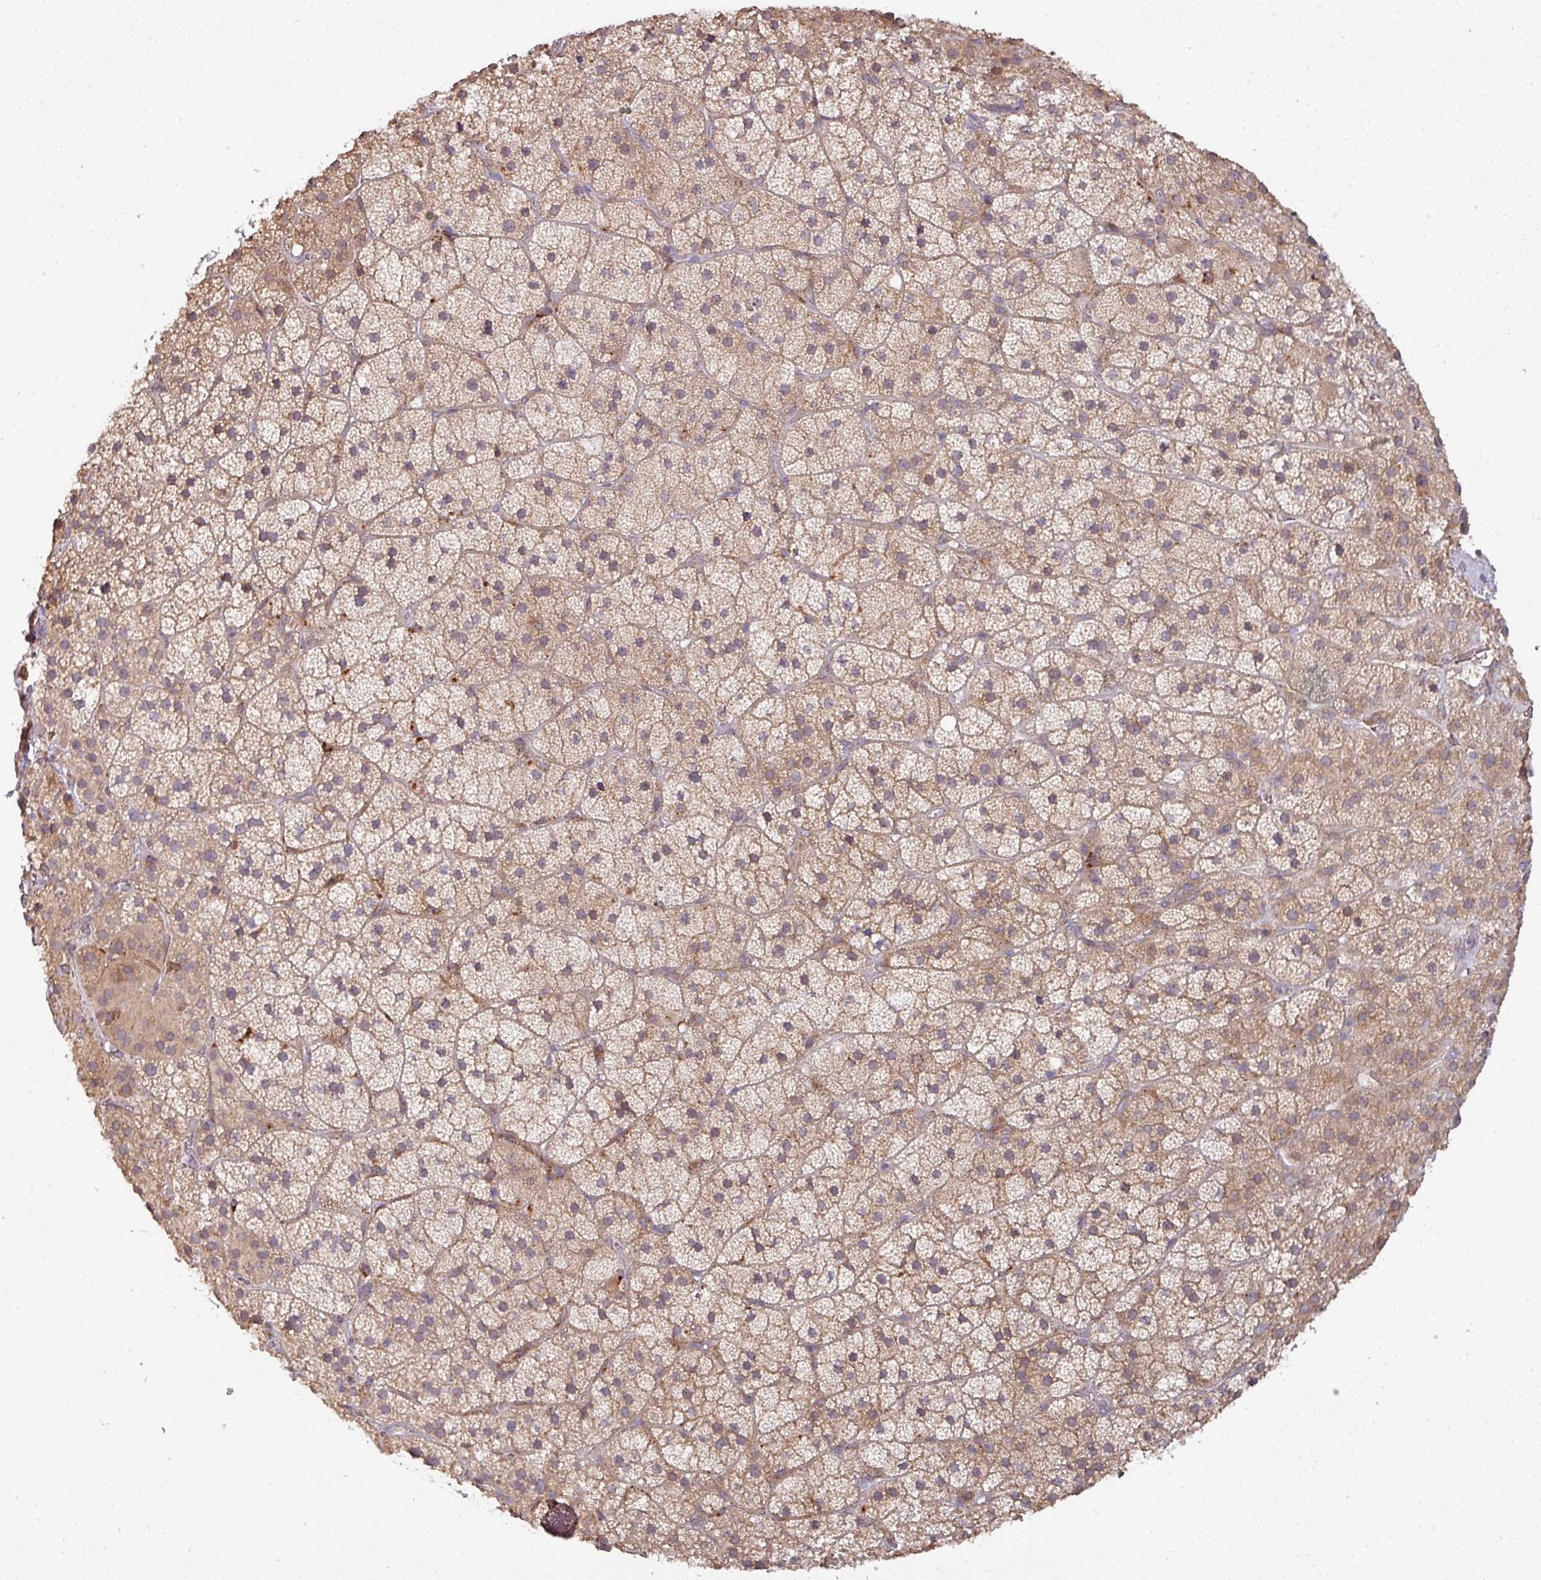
{"staining": {"intensity": "moderate", "quantity": ">75%", "location": "cytoplasmic/membranous"}, "tissue": "adrenal gland", "cell_type": "Glandular cells", "image_type": "normal", "snomed": [{"axis": "morphology", "description": "Normal tissue, NOS"}, {"axis": "topography", "description": "Adrenal gland"}], "caption": "A high-resolution image shows IHC staining of normal adrenal gland, which demonstrates moderate cytoplasmic/membranous positivity in about >75% of glandular cells. (DAB (3,3'-diaminobenzidine) IHC with brightfield microscopy, high magnification).", "gene": "GALP", "patient": {"sex": "male", "age": 57}}